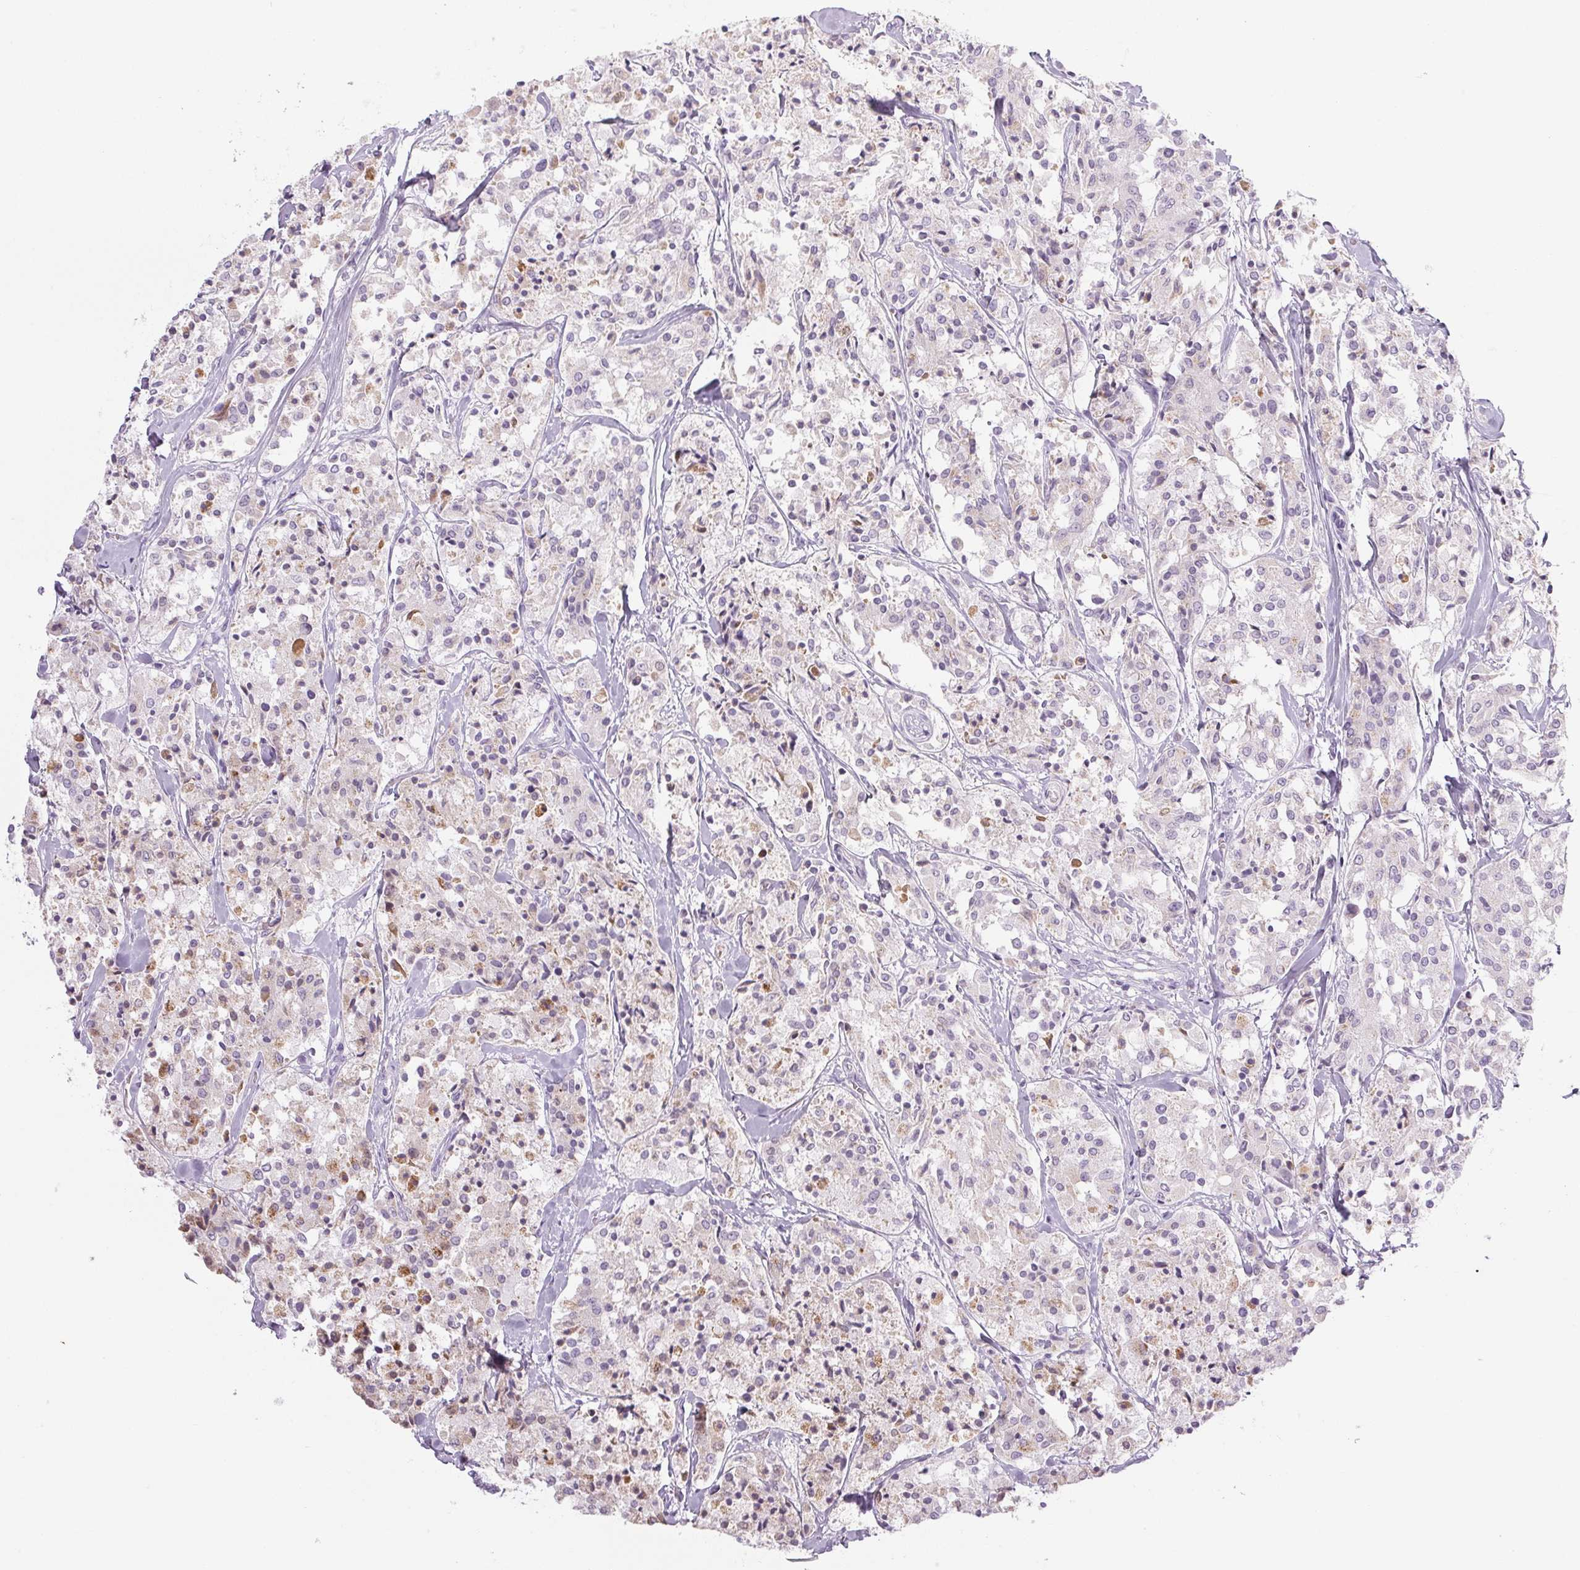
{"staining": {"intensity": "moderate", "quantity": "<25%", "location": "cytoplasmic/membranous"}, "tissue": "carcinoid", "cell_type": "Tumor cells", "image_type": "cancer", "snomed": [{"axis": "morphology", "description": "Carcinoid, malignant, NOS"}, {"axis": "topography", "description": "Lung"}], "caption": "This is an image of IHC staining of malignant carcinoid, which shows moderate positivity in the cytoplasmic/membranous of tumor cells.", "gene": "COL7A1", "patient": {"sex": "male", "age": 71}}